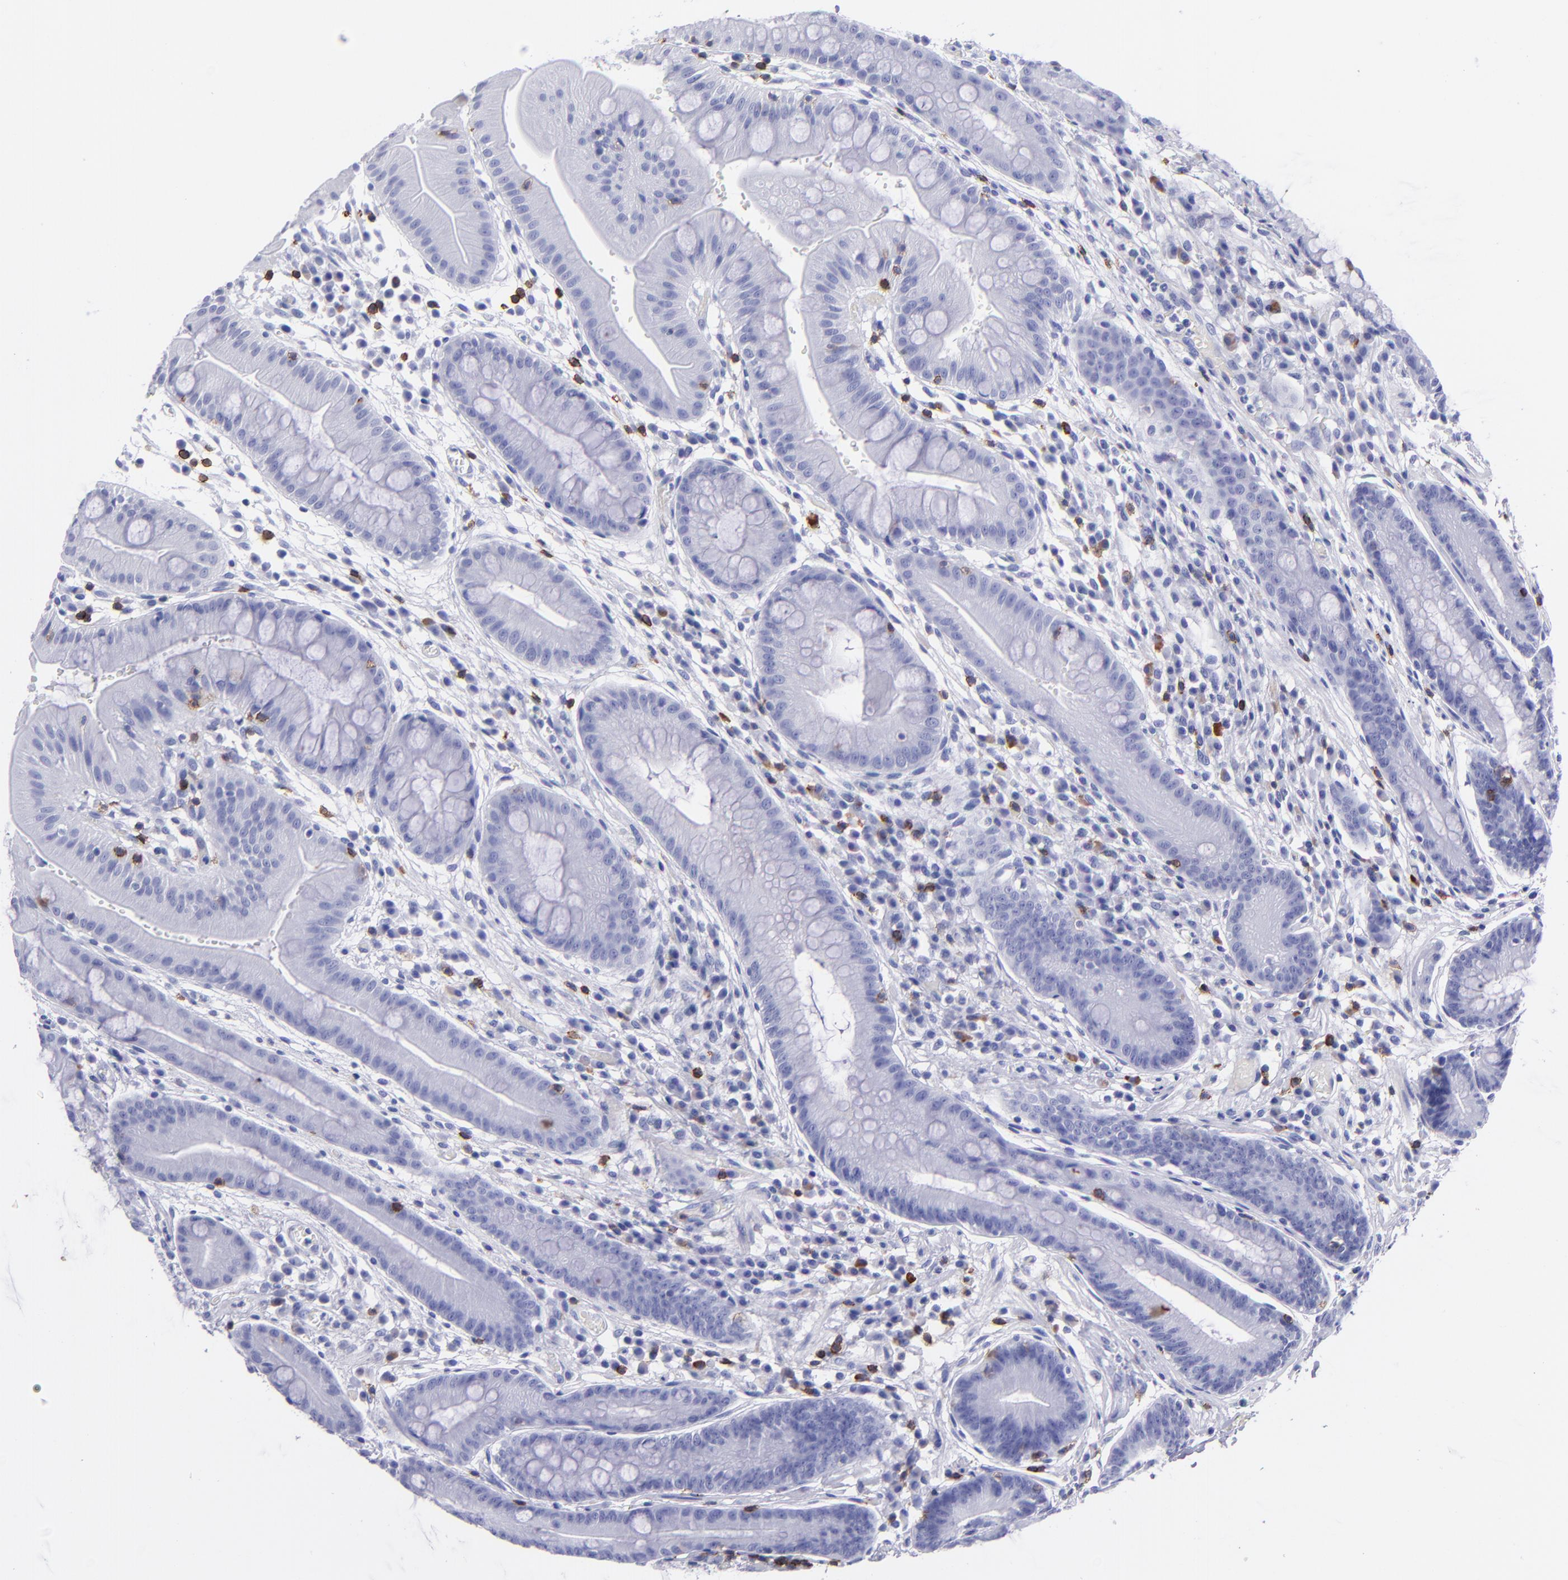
{"staining": {"intensity": "negative", "quantity": "none", "location": "none"}, "tissue": "stomach", "cell_type": "Glandular cells", "image_type": "normal", "snomed": [{"axis": "morphology", "description": "Normal tissue, NOS"}, {"axis": "morphology", "description": "Inflammation, NOS"}, {"axis": "topography", "description": "Stomach, lower"}], "caption": "IHC histopathology image of benign stomach: stomach stained with DAB reveals no significant protein staining in glandular cells.", "gene": "CD6", "patient": {"sex": "male", "age": 59}}